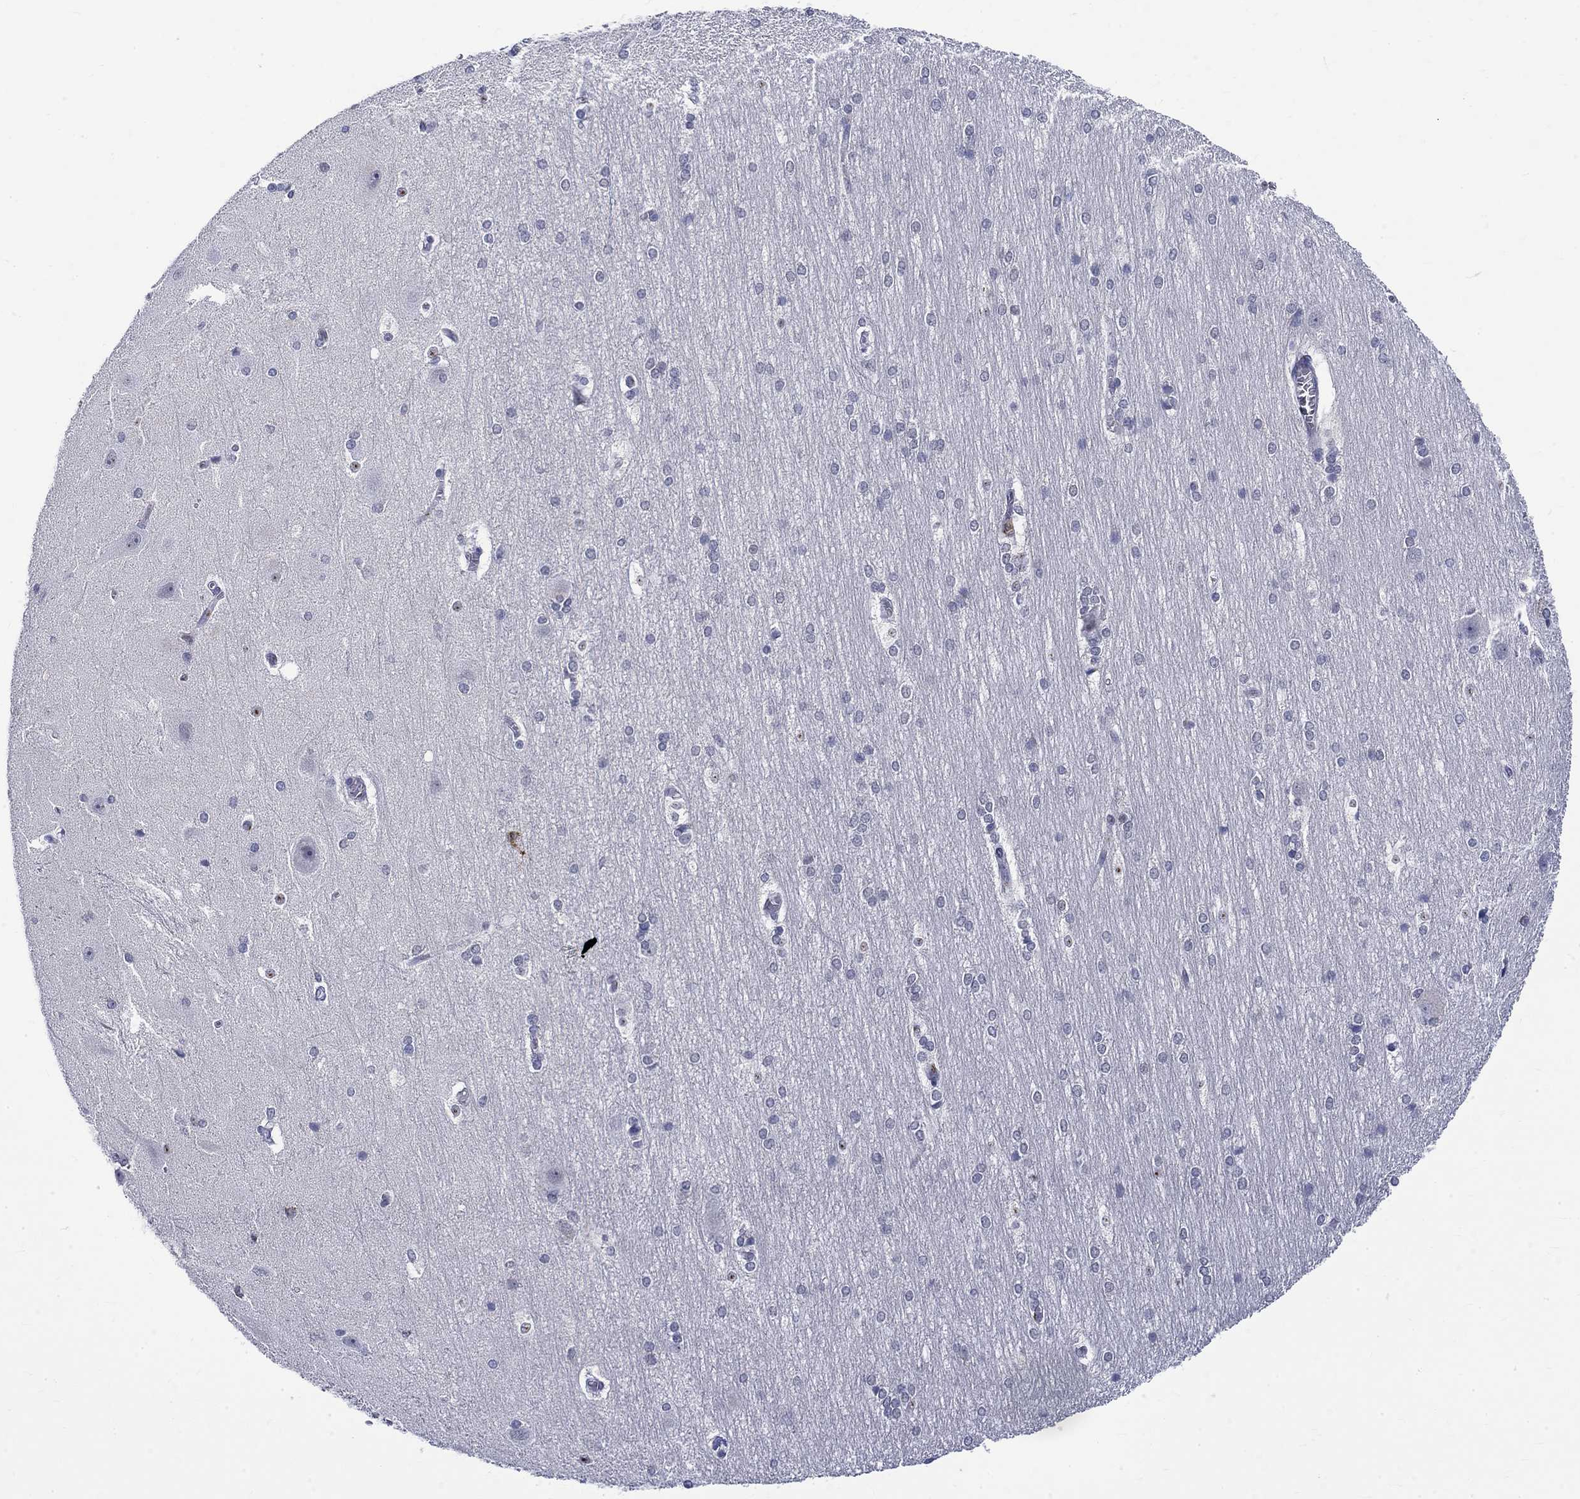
{"staining": {"intensity": "negative", "quantity": "none", "location": "none"}, "tissue": "hippocampus", "cell_type": "Glial cells", "image_type": "normal", "snomed": [{"axis": "morphology", "description": "Normal tissue, NOS"}, {"axis": "topography", "description": "Cerebral cortex"}, {"axis": "topography", "description": "Hippocampus"}], "caption": "High magnification brightfield microscopy of normal hippocampus stained with DAB (brown) and counterstained with hematoxylin (blue): glial cells show no significant positivity. Brightfield microscopy of immunohistochemistry stained with DAB (brown) and hematoxylin (blue), captured at high magnification.", "gene": "ST6GALNAC1", "patient": {"sex": "female", "age": 19}}